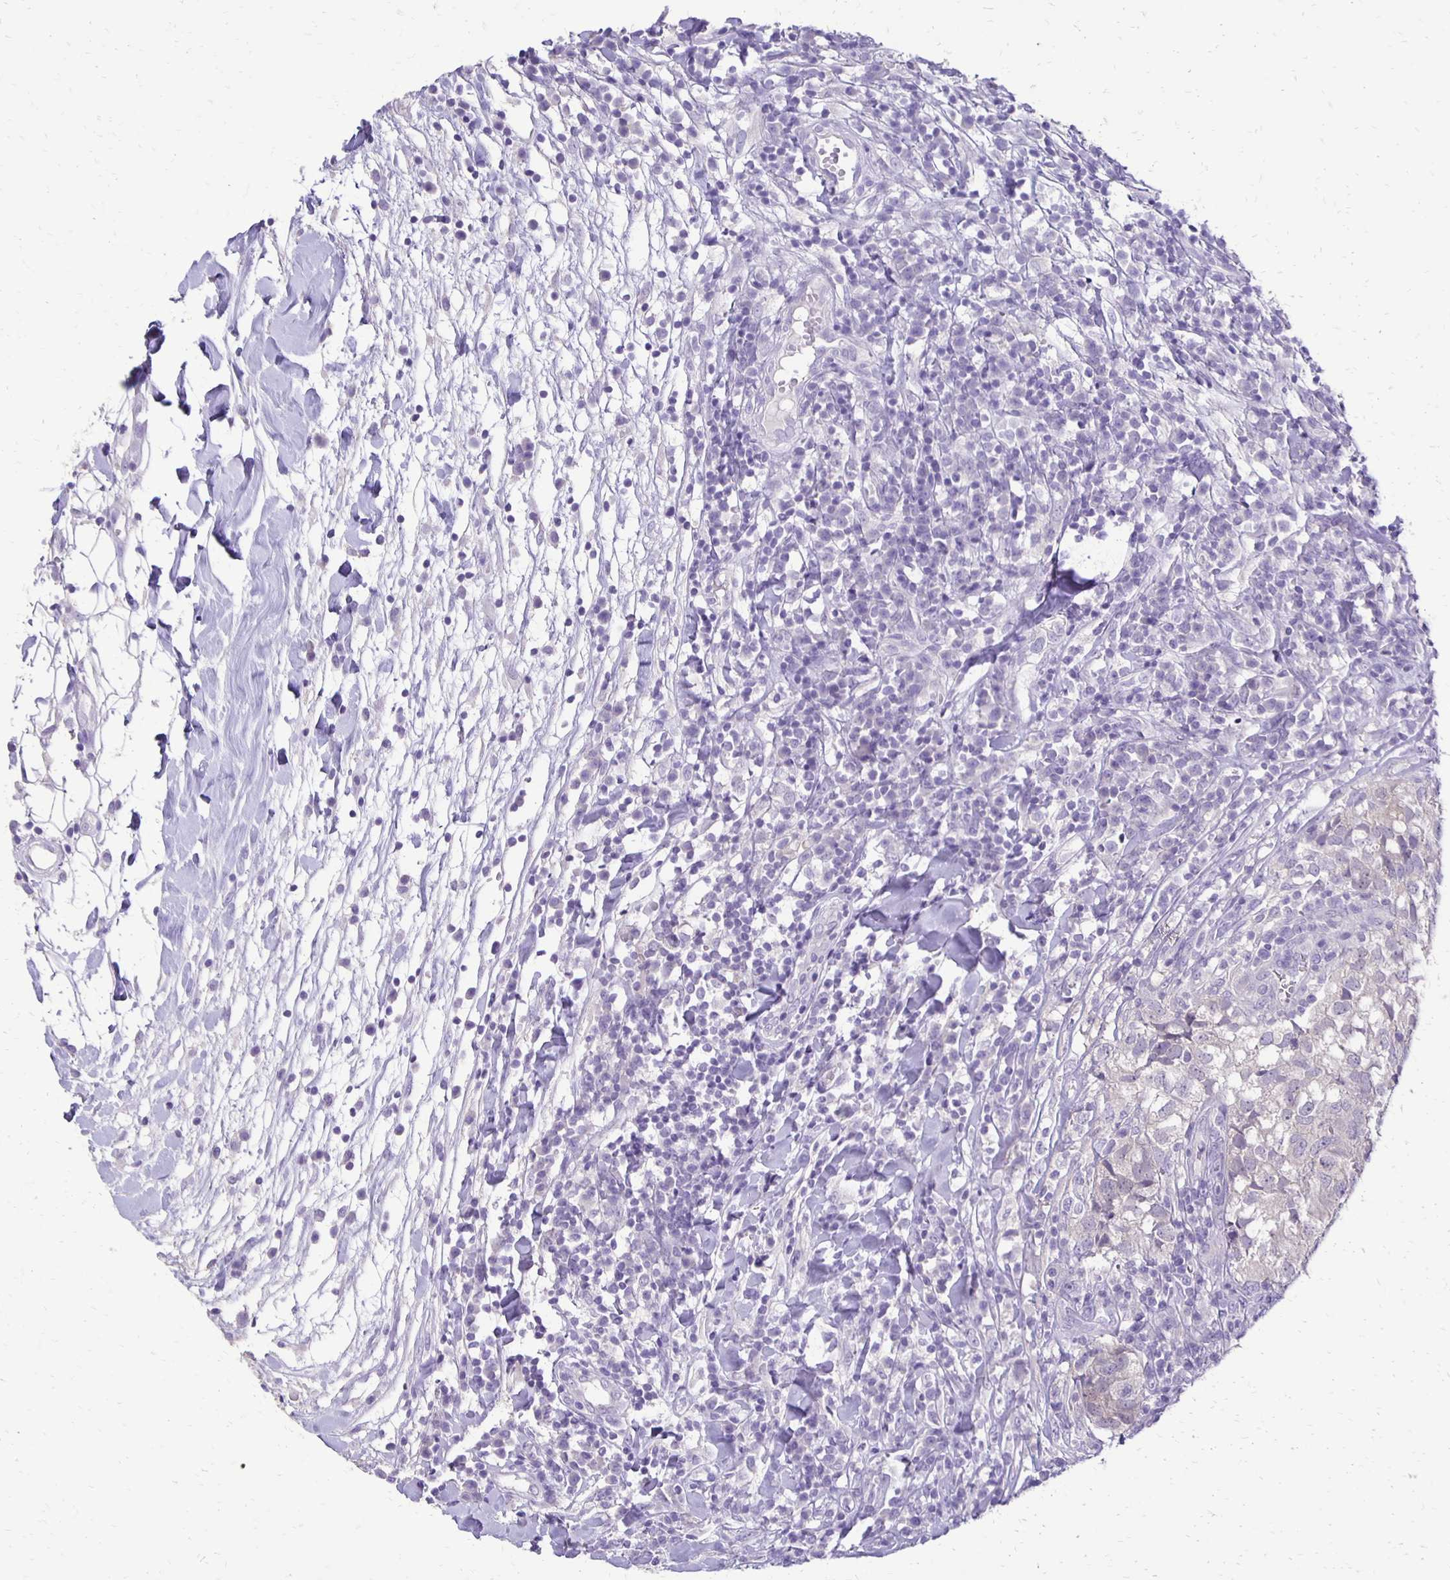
{"staining": {"intensity": "negative", "quantity": "none", "location": "none"}, "tissue": "breast cancer", "cell_type": "Tumor cells", "image_type": "cancer", "snomed": [{"axis": "morphology", "description": "Duct carcinoma"}, {"axis": "topography", "description": "Breast"}], "caption": "Tumor cells show no significant protein expression in breast cancer. (DAB (3,3'-diaminobenzidine) IHC with hematoxylin counter stain).", "gene": "ANKRD45", "patient": {"sex": "female", "age": 30}}